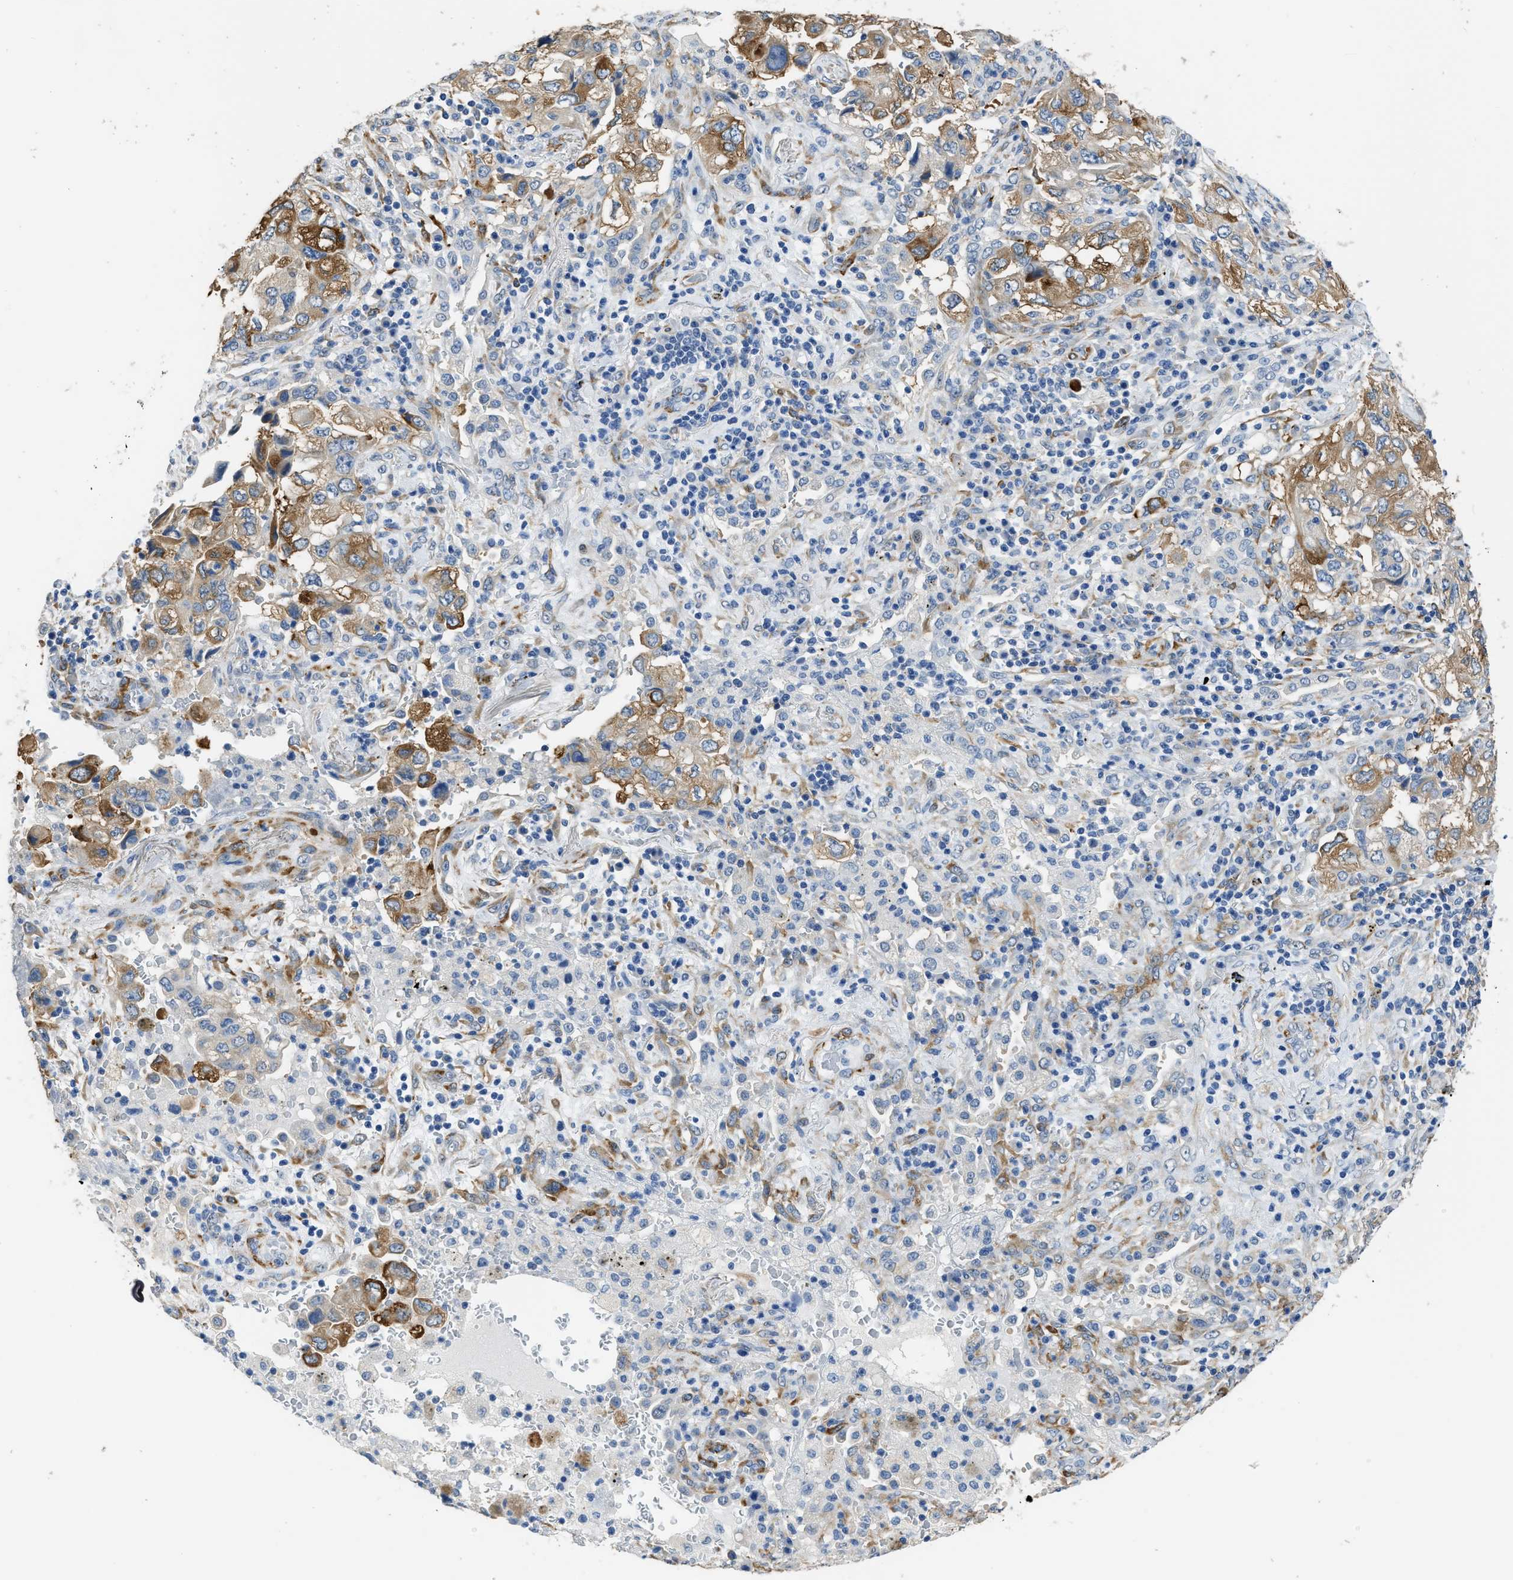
{"staining": {"intensity": "moderate", "quantity": "25%-75%", "location": "cytoplasmic/membranous"}, "tissue": "lung cancer", "cell_type": "Tumor cells", "image_type": "cancer", "snomed": [{"axis": "morphology", "description": "Adenocarcinoma, NOS"}, {"axis": "topography", "description": "Lung"}], "caption": "There is medium levels of moderate cytoplasmic/membranous staining in tumor cells of adenocarcinoma (lung), as demonstrated by immunohistochemical staining (brown color).", "gene": "ZSWIM5", "patient": {"sex": "male", "age": 64}}